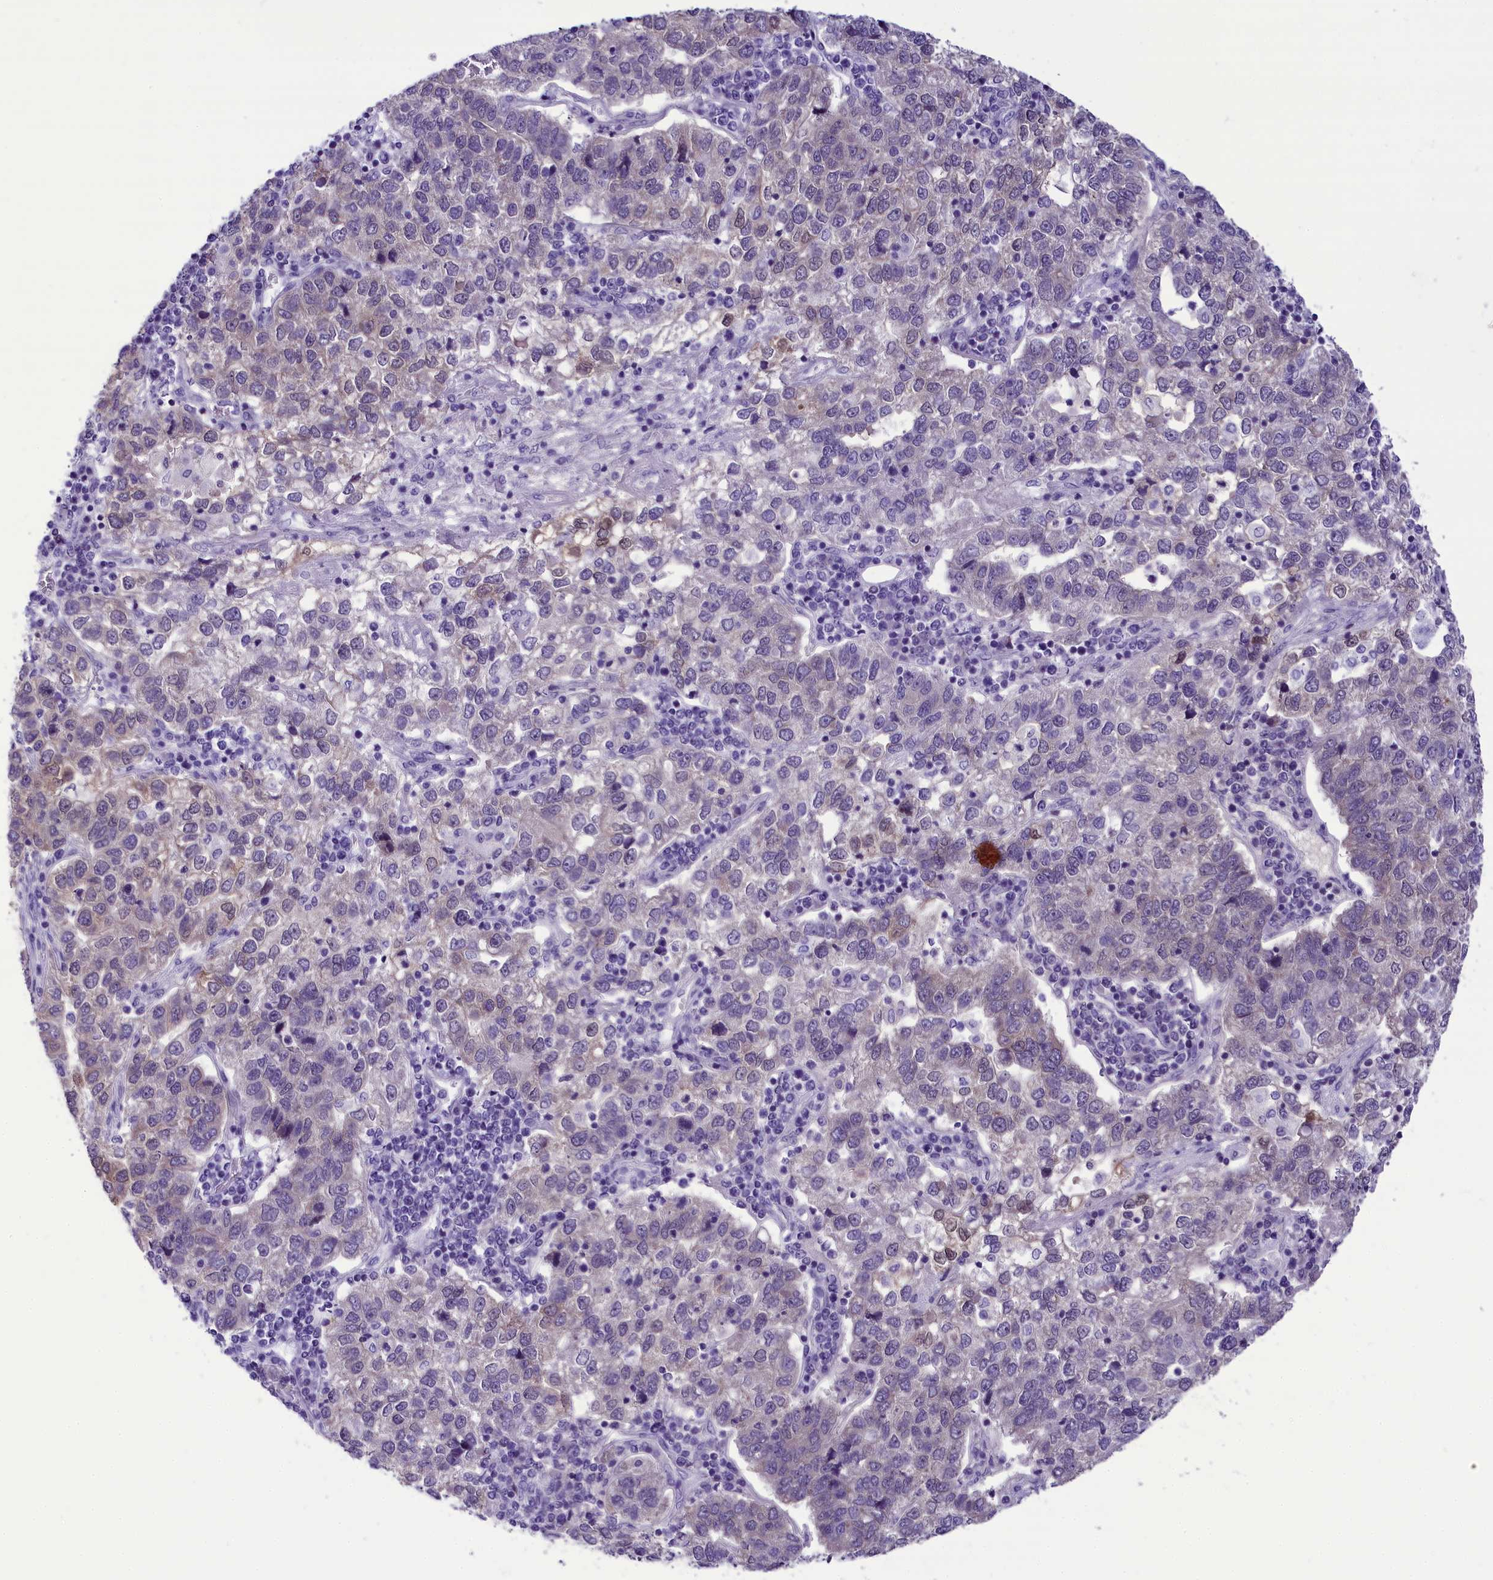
{"staining": {"intensity": "negative", "quantity": "none", "location": "none"}, "tissue": "pancreatic cancer", "cell_type": "Tumor cells", "image_type": "cancer", "snomed": [{"axis": "morphology", "description": "Adenocarcinoma, NOS"}, {"axis": "topography", "description": "Pancreas"}], "caption": "Immunohistochemistry (IHC) micrograph of pancreatic adenocarcinoma stained for a protein (brown), which reveals no positivity in tumor cells. (Brightfield microscopy of DAB (3,3'-diaminobenzidine) immunohistochemistry (IHC) at high magnification).", "gene": "PRR15", "patient": {"sex": "female", "age": 61}}